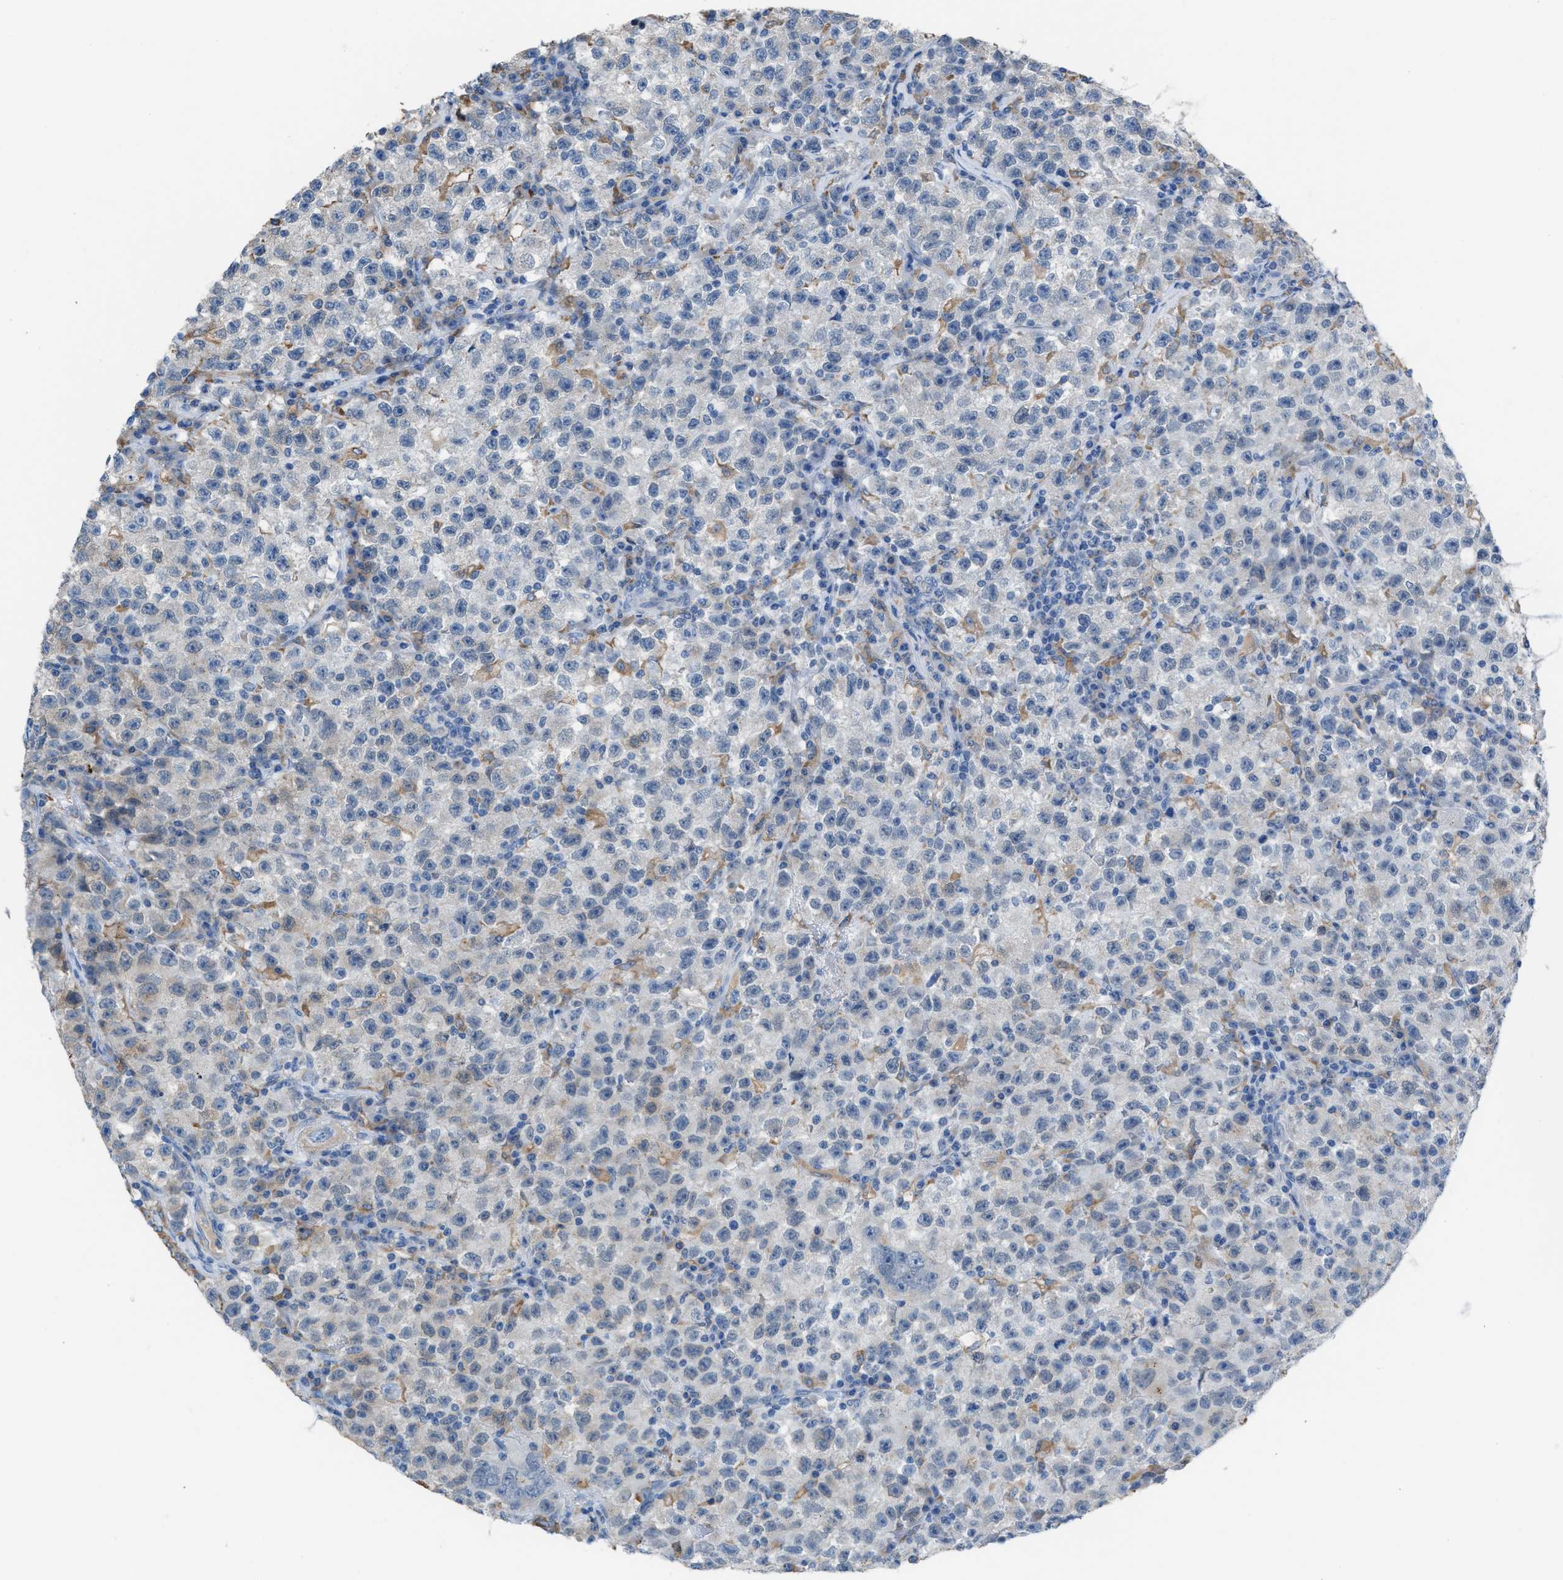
{"staining": {"intensity": "negative", "quantity": "none", "location": "none"}, "tissue": "testis cancer", "cell_type": "Tumor cells", "image_type": "cancer", "snomed": [{"axis": "morphology", "description": "Seminoma, NOS"}, {"axis": "topography", "description": "Testis"}], "caption": "High power microscopy photomicrograph of an immunohistochemistry (IHC) image of testis cancer, revealing no significant expression in tumor cells. (DAB immunohistochemistry (IHC) with hematoxylin counter stain).", "gene": "CA3", "patient": {"sex": "male", "age": 22}}